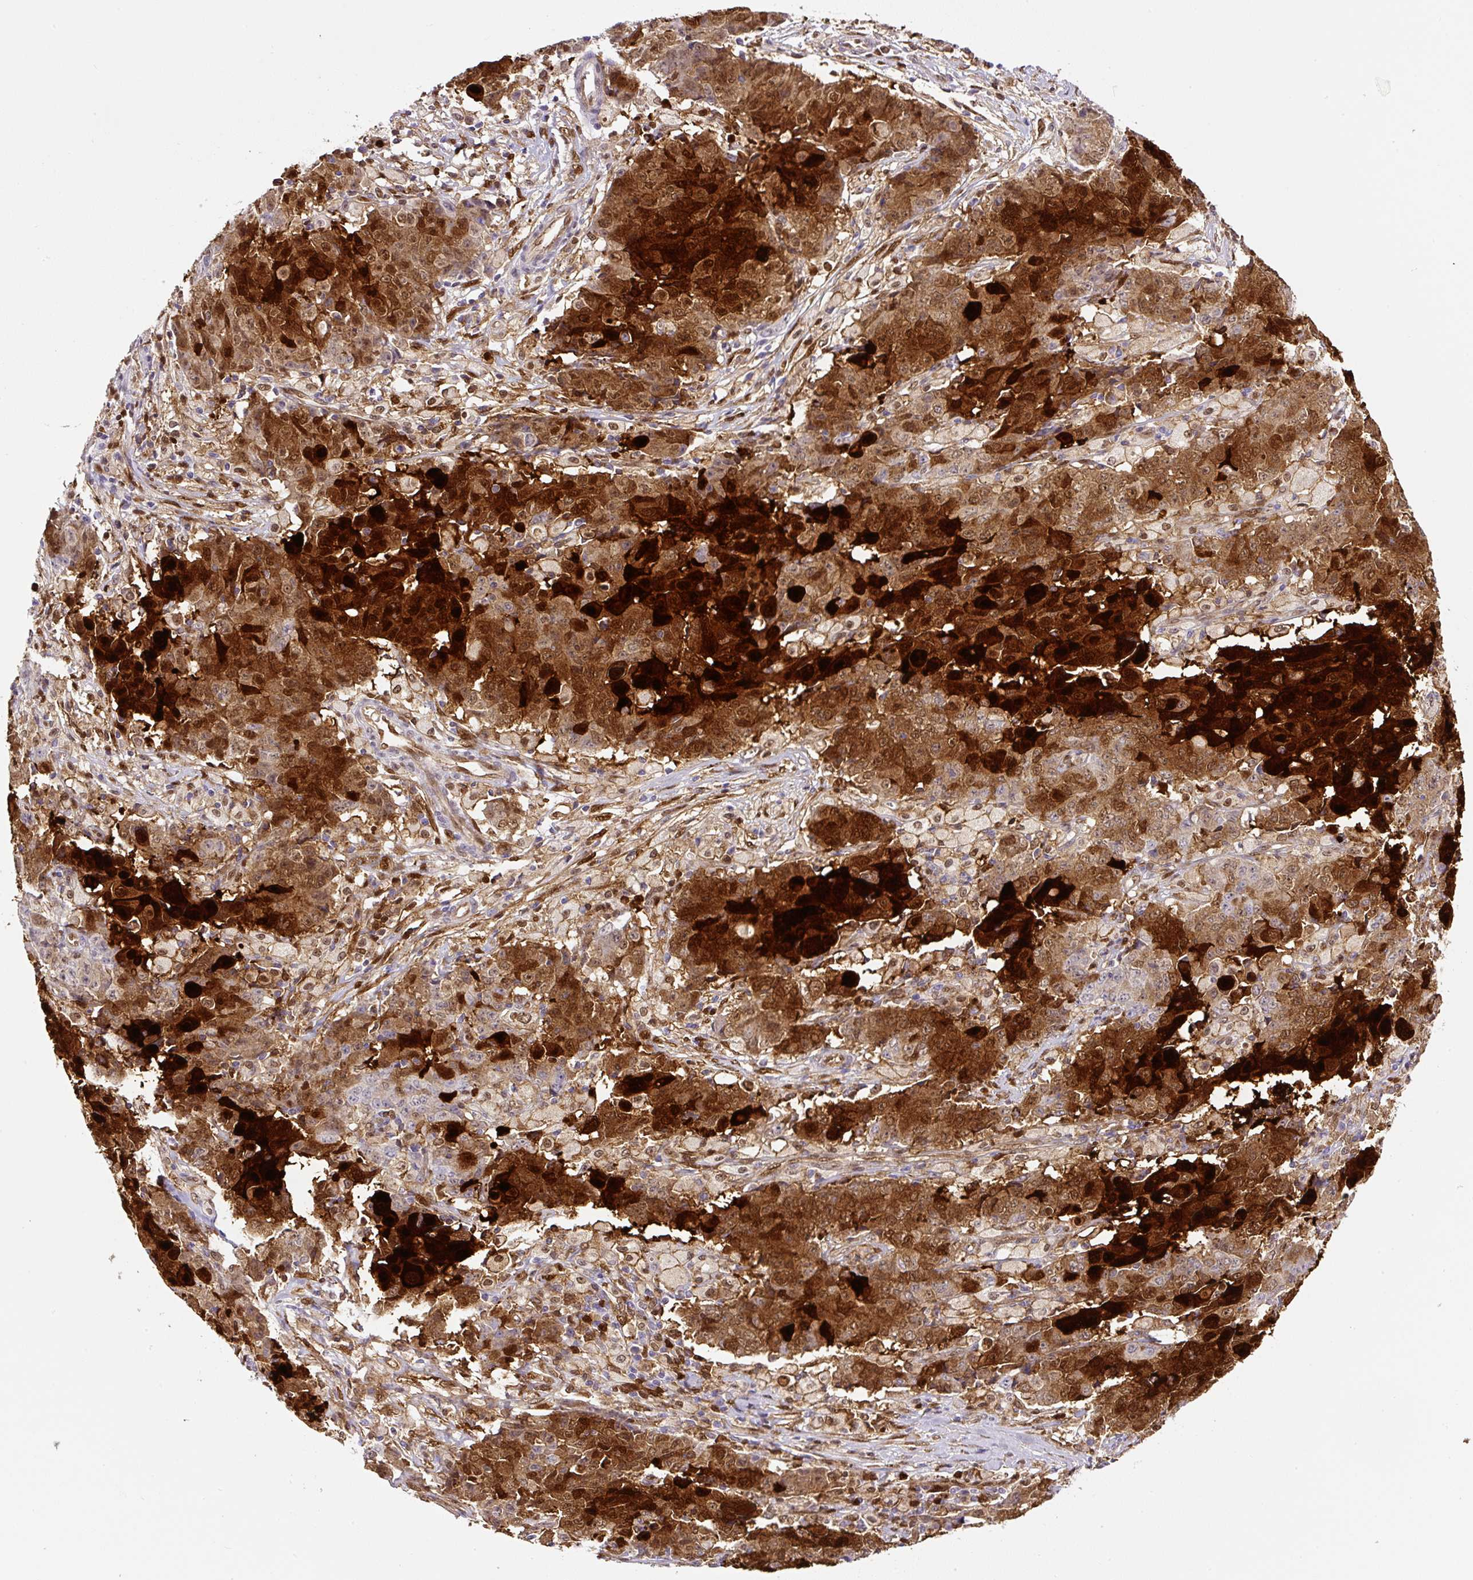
{"staining": {"intensity": "strong", "quantity": "25%-75%", "location": "cytoplasmic/membranous,nuclear"}, "tissue": "ovarian cancer", "cell_type": "Tumor cells", "image_type": "cancer", "snomed": [{"axis": "morphology", "description": "Carcinoma, endometroid"}, {"axis": "topography", "description": "Ovary"}], "caption": "Immunohistochemical staining of endometroid carcinoma (ovarian) exhibits high levels of strong cytoplasmic/membranous and nuclear protein staining in approximately 25%-75% of tumor cells.", "gene": "ANXA1", "patient": {"sex": "female", "age": 42}}